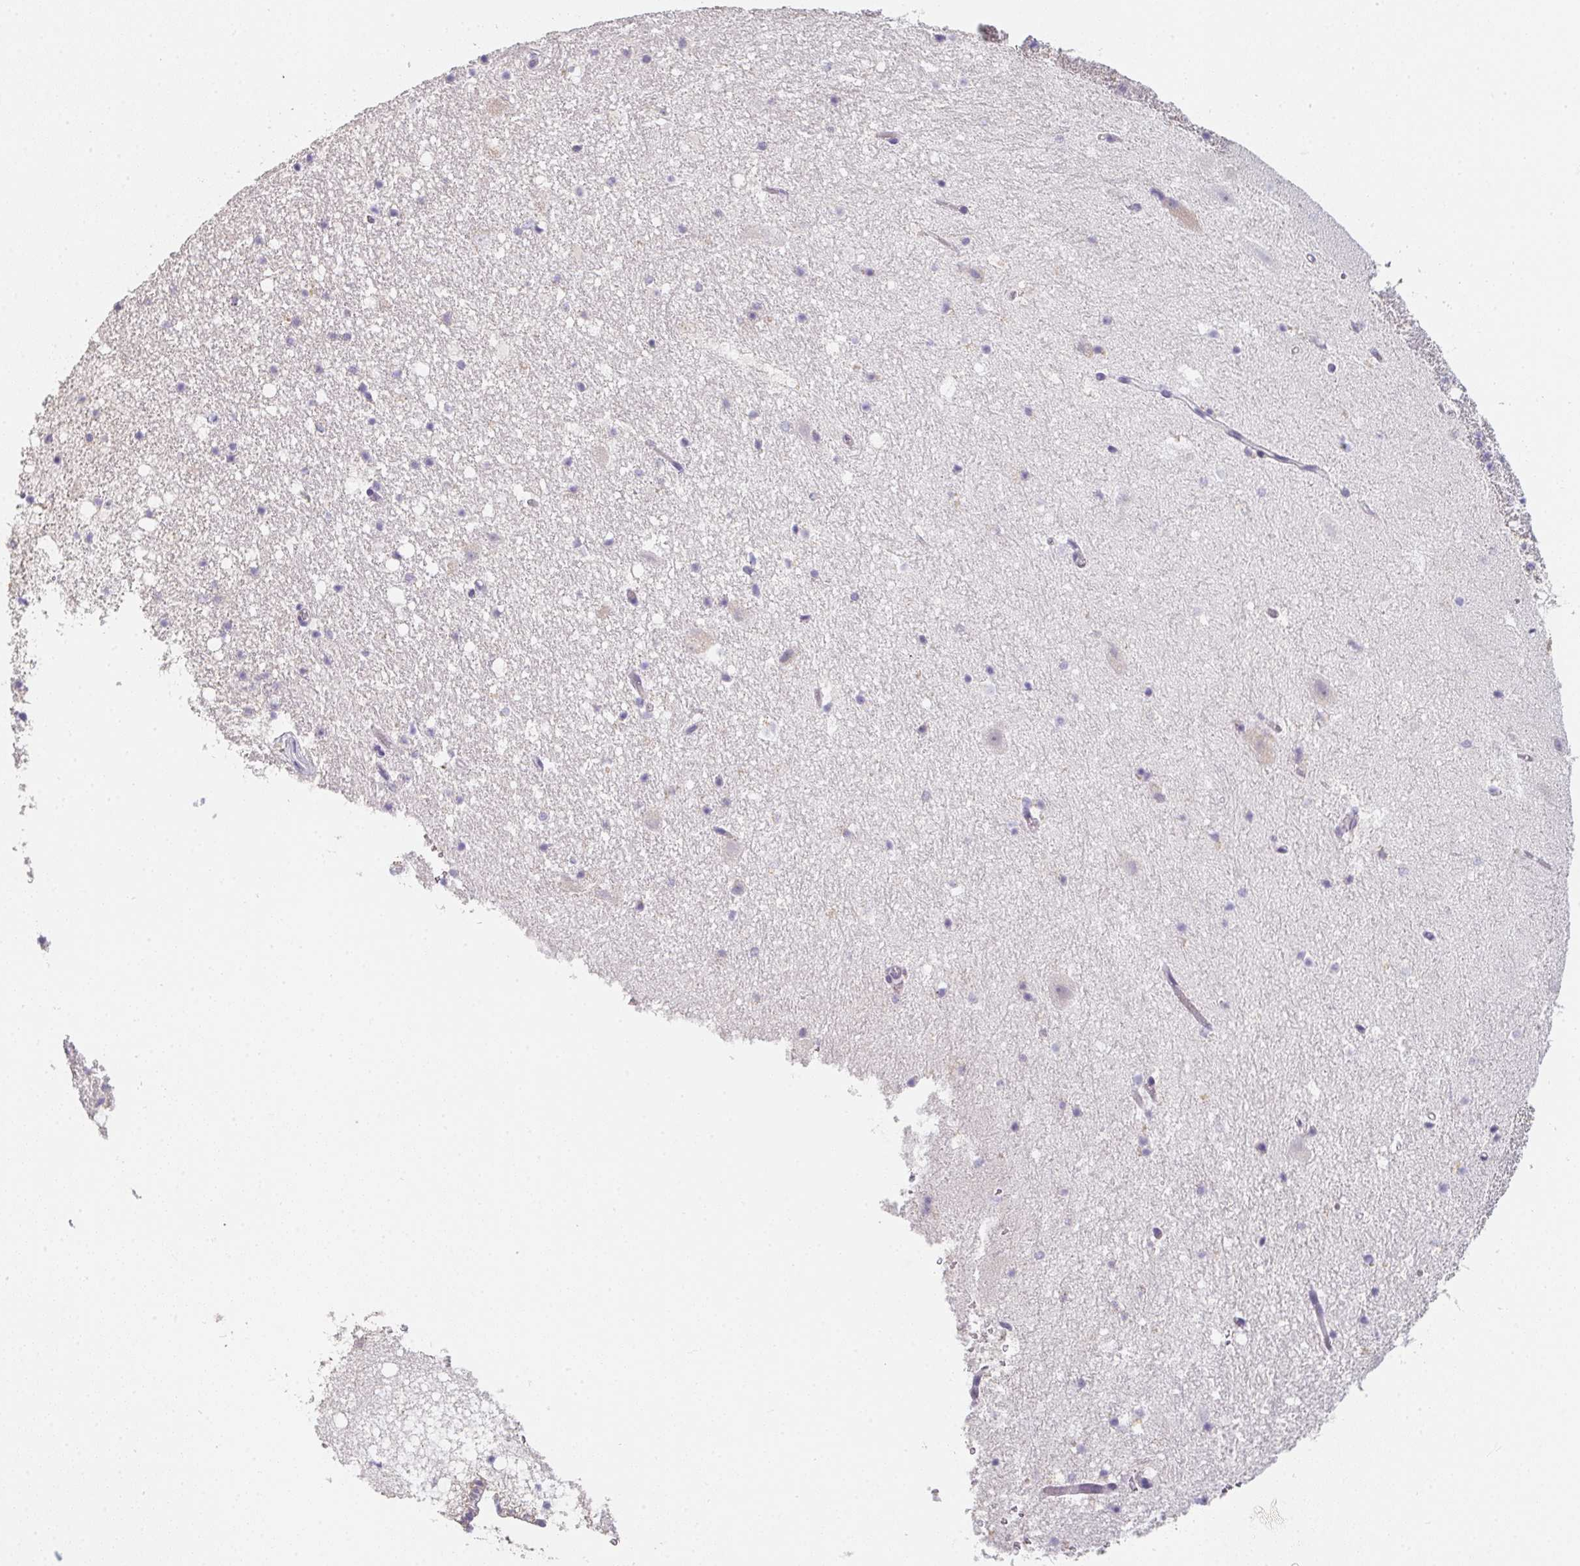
{"staining": {"intensity": "negative", "quantity": "none", "location": "none"}, "tissue": "hippocampus", "cell_type": "Glial cells", "image_type": "normal", "snomed": [{"axis": "morphology", "description": "Normal tissue, NOS"}, {"axis": "topography", "description": "Hippocampus"}], "caption": "DAB (3,3'-diaminobenzidine) immunohistochemical staining of normal hippocampus shows no significant expression in glial cells.", "gene": "C1QTNF8", "patient": {"sex": "female", "age": 42}}